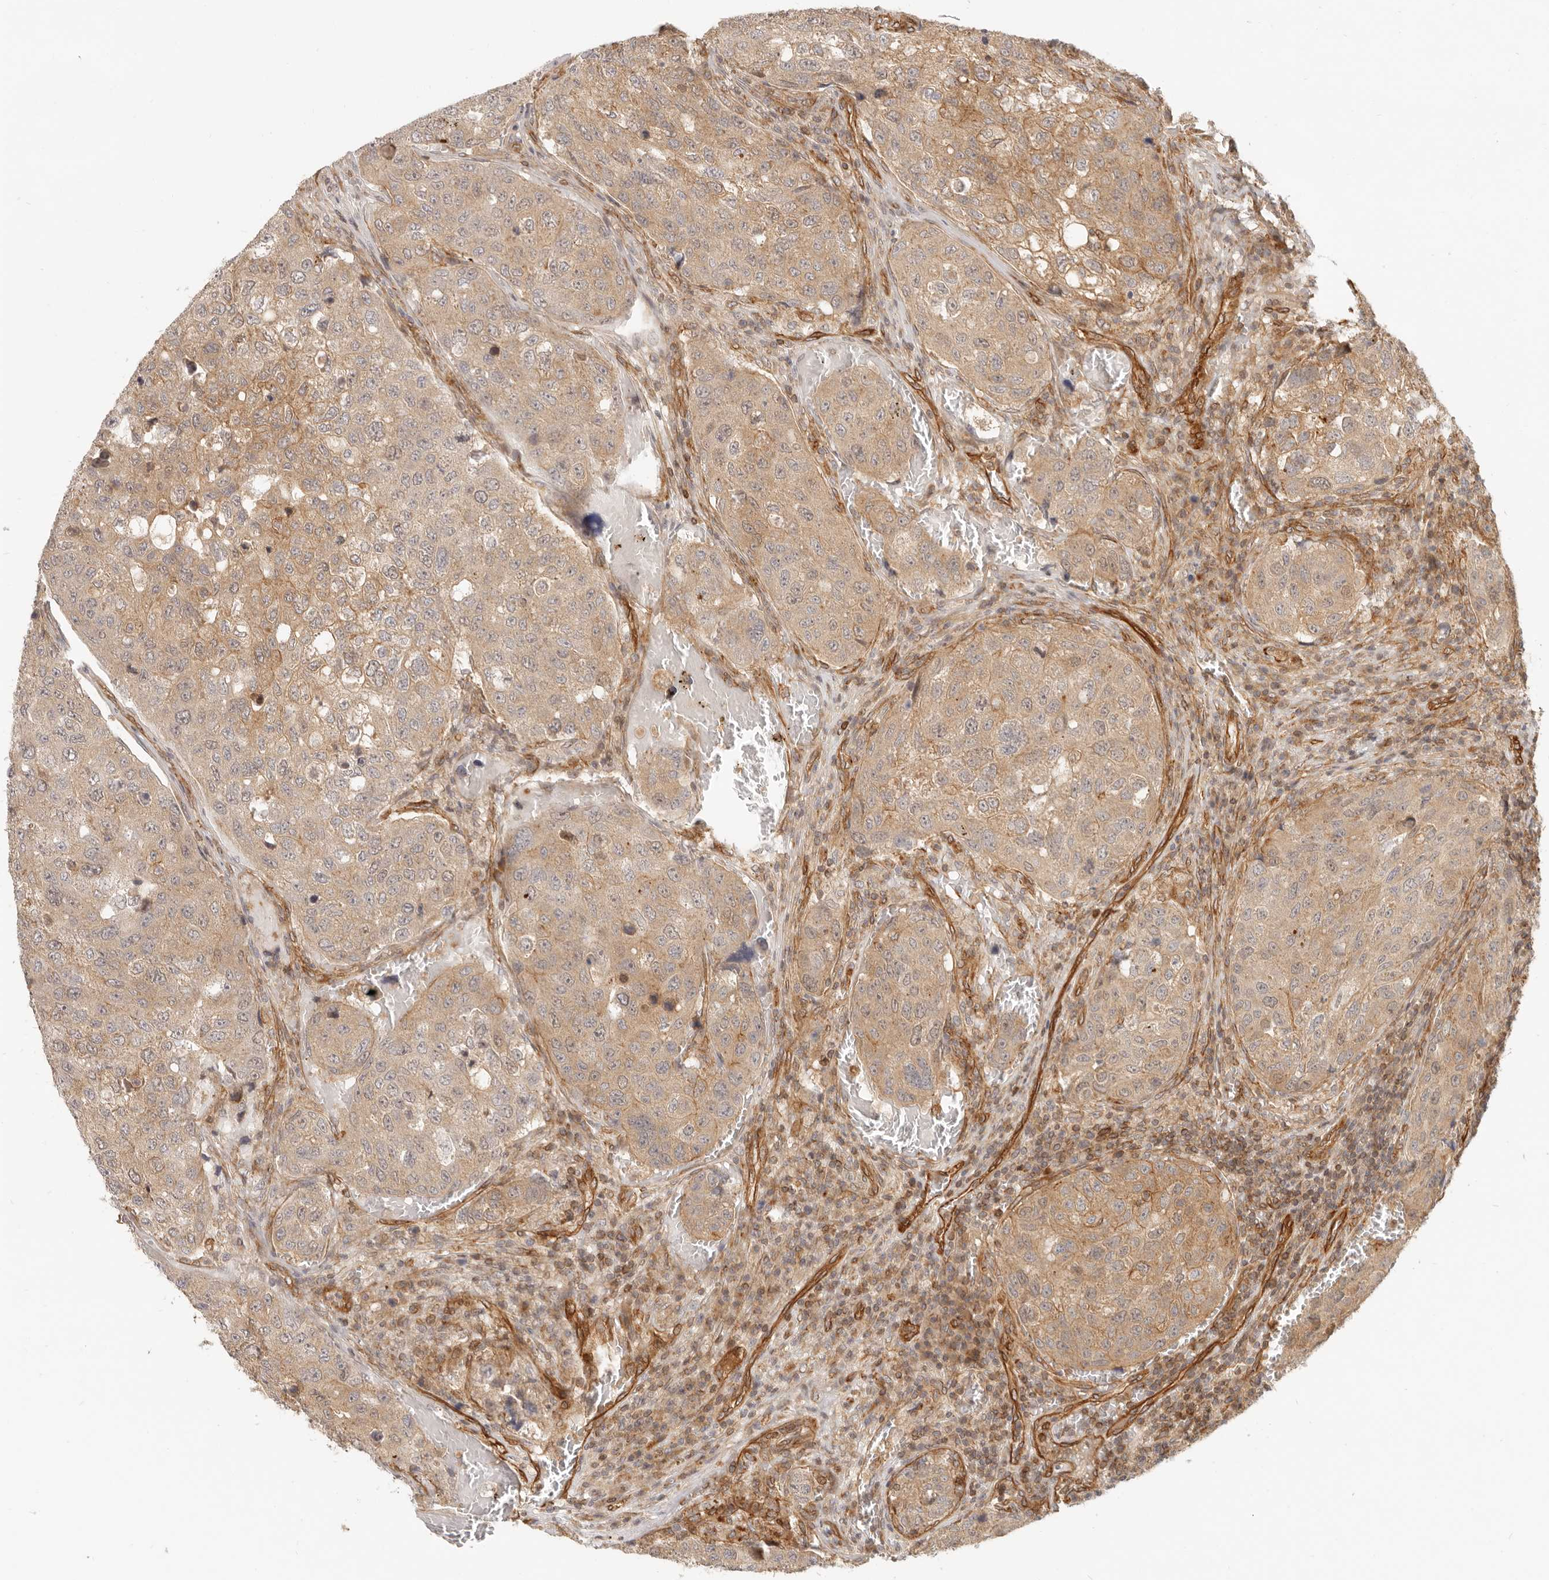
{"staining": {"intensity": "moderate", "quantity": "25%-75%", "location": "cytoplasmic/membranous"}, "tissue": "urothelial cancer", "cell_type": "Tumor cells", "image_type": "cancer", "snomed": [{"axis": "morphology", "description": "Urothelial carcinoma, High grade"}, {"axis": "topography", "description": "Lymph node"}, {"axis": "topography", "description": "Urinary bladder"}], "caption": "A medium amount of moderate cytoplasmic/membranous staining is appreciated in approximately 25%-75% of tumor cells in high-grade urothelial carcinoma tissue.", "gene": "UFSP1", "patient": {"sex": "male", "age": 51}}